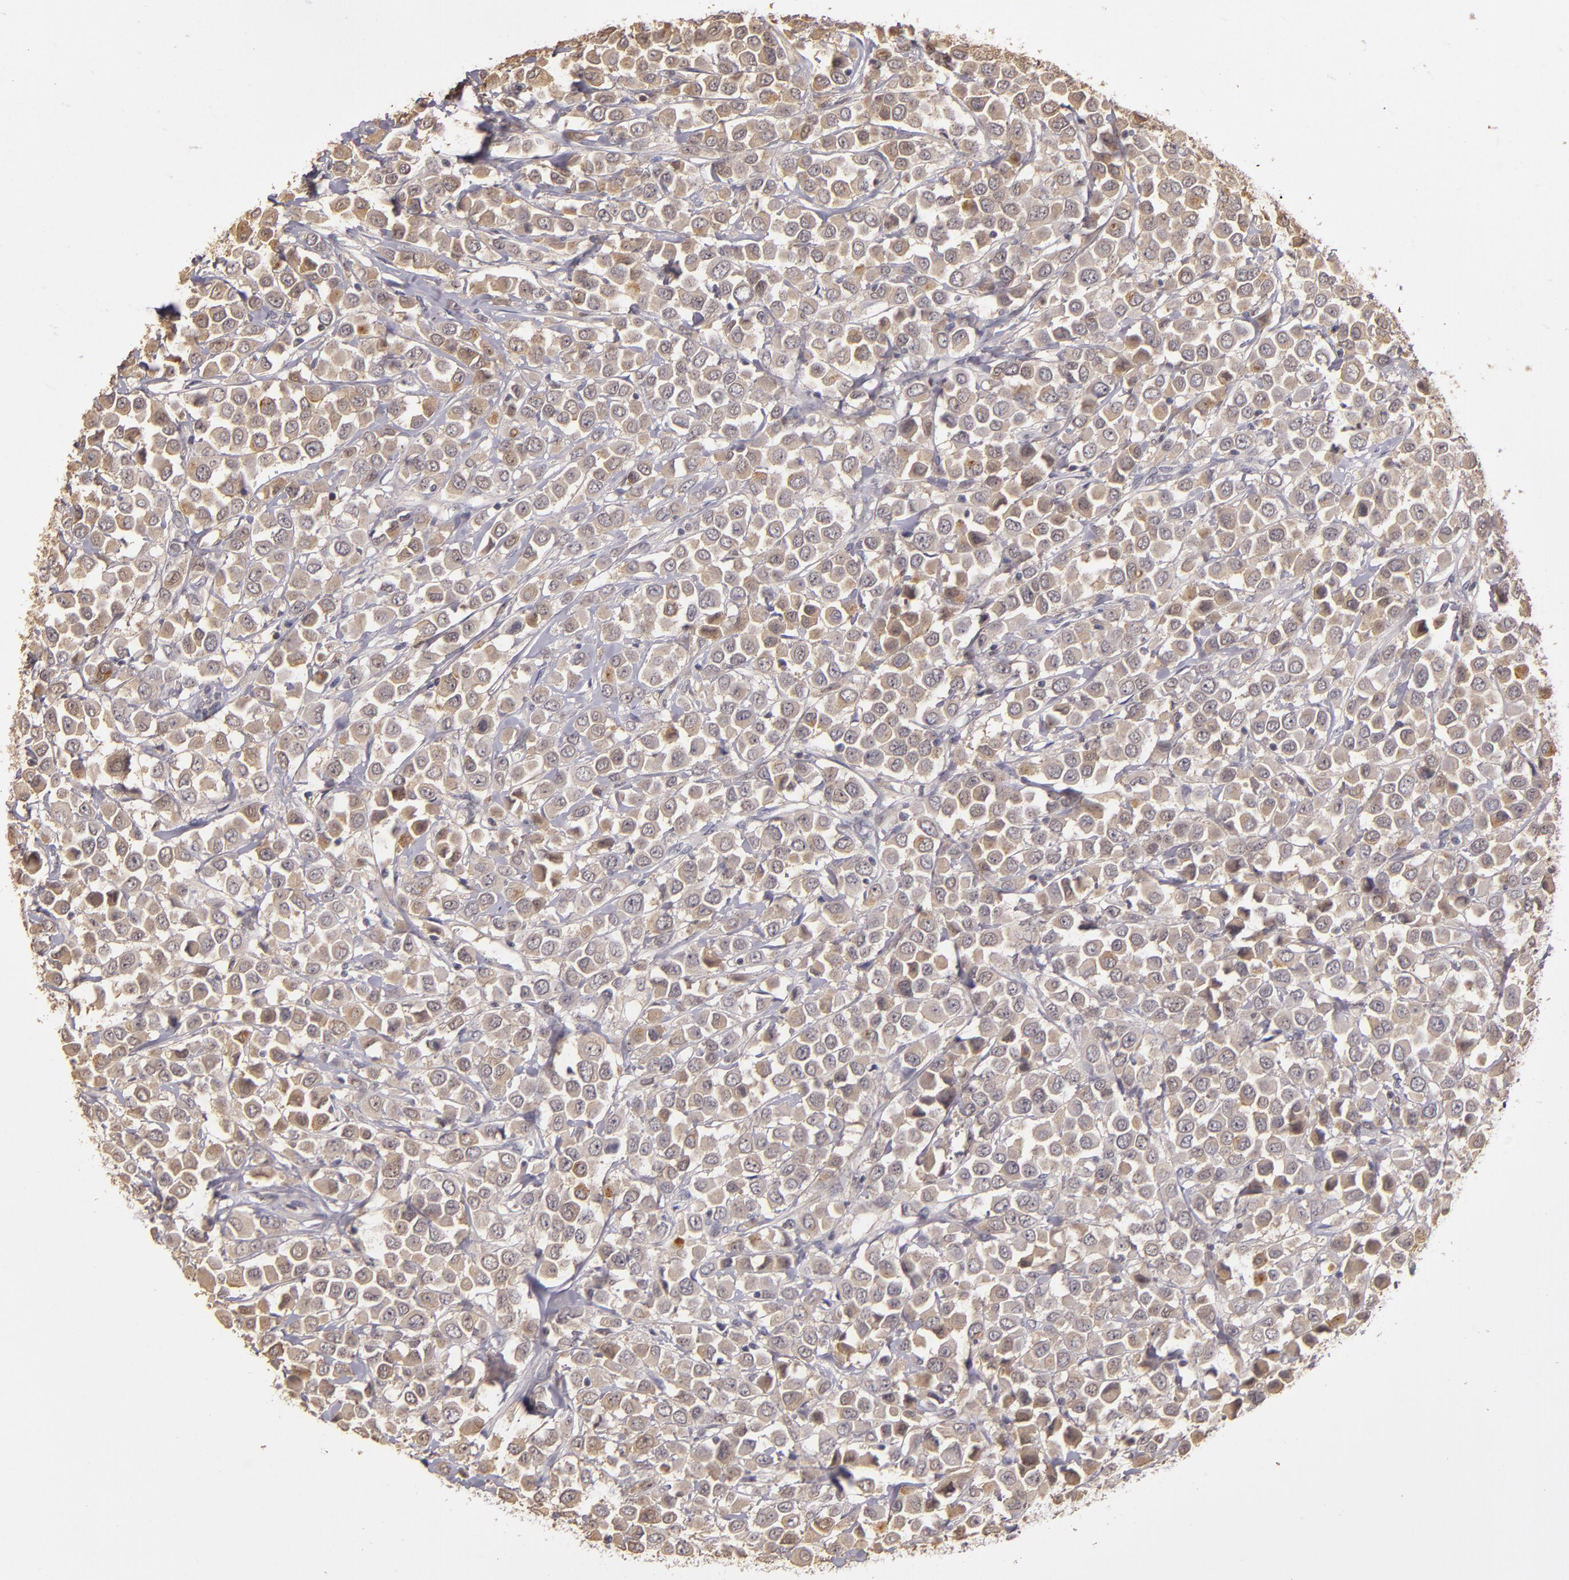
{"staining": {"intensity": "weak", "quantity": ">75%", "location": "cytoplasmic/membranous"}, "tissue": "breast cancer", "cell_type": "Tumor cells", "image_type": "cancer", "snomed": [{"axis": "morphology", "description": "Duct carcinoma"}, {"axis": "topography", "description": "Breast"}], "caption": "Immunohistochemical staining of human infiltrating ductal carcinoma (breast) reveals weak cytoplasmic/membranous protein staining in approximately >75% of tumor cells. (Stains: DAB (3,3'-diaminobenzidine) in brown, nuclei in blue, Microscopy: brightfield microscopy at high magnification).", "gene": "LRG1", "patient": {"sex": "female", "age": 61}}